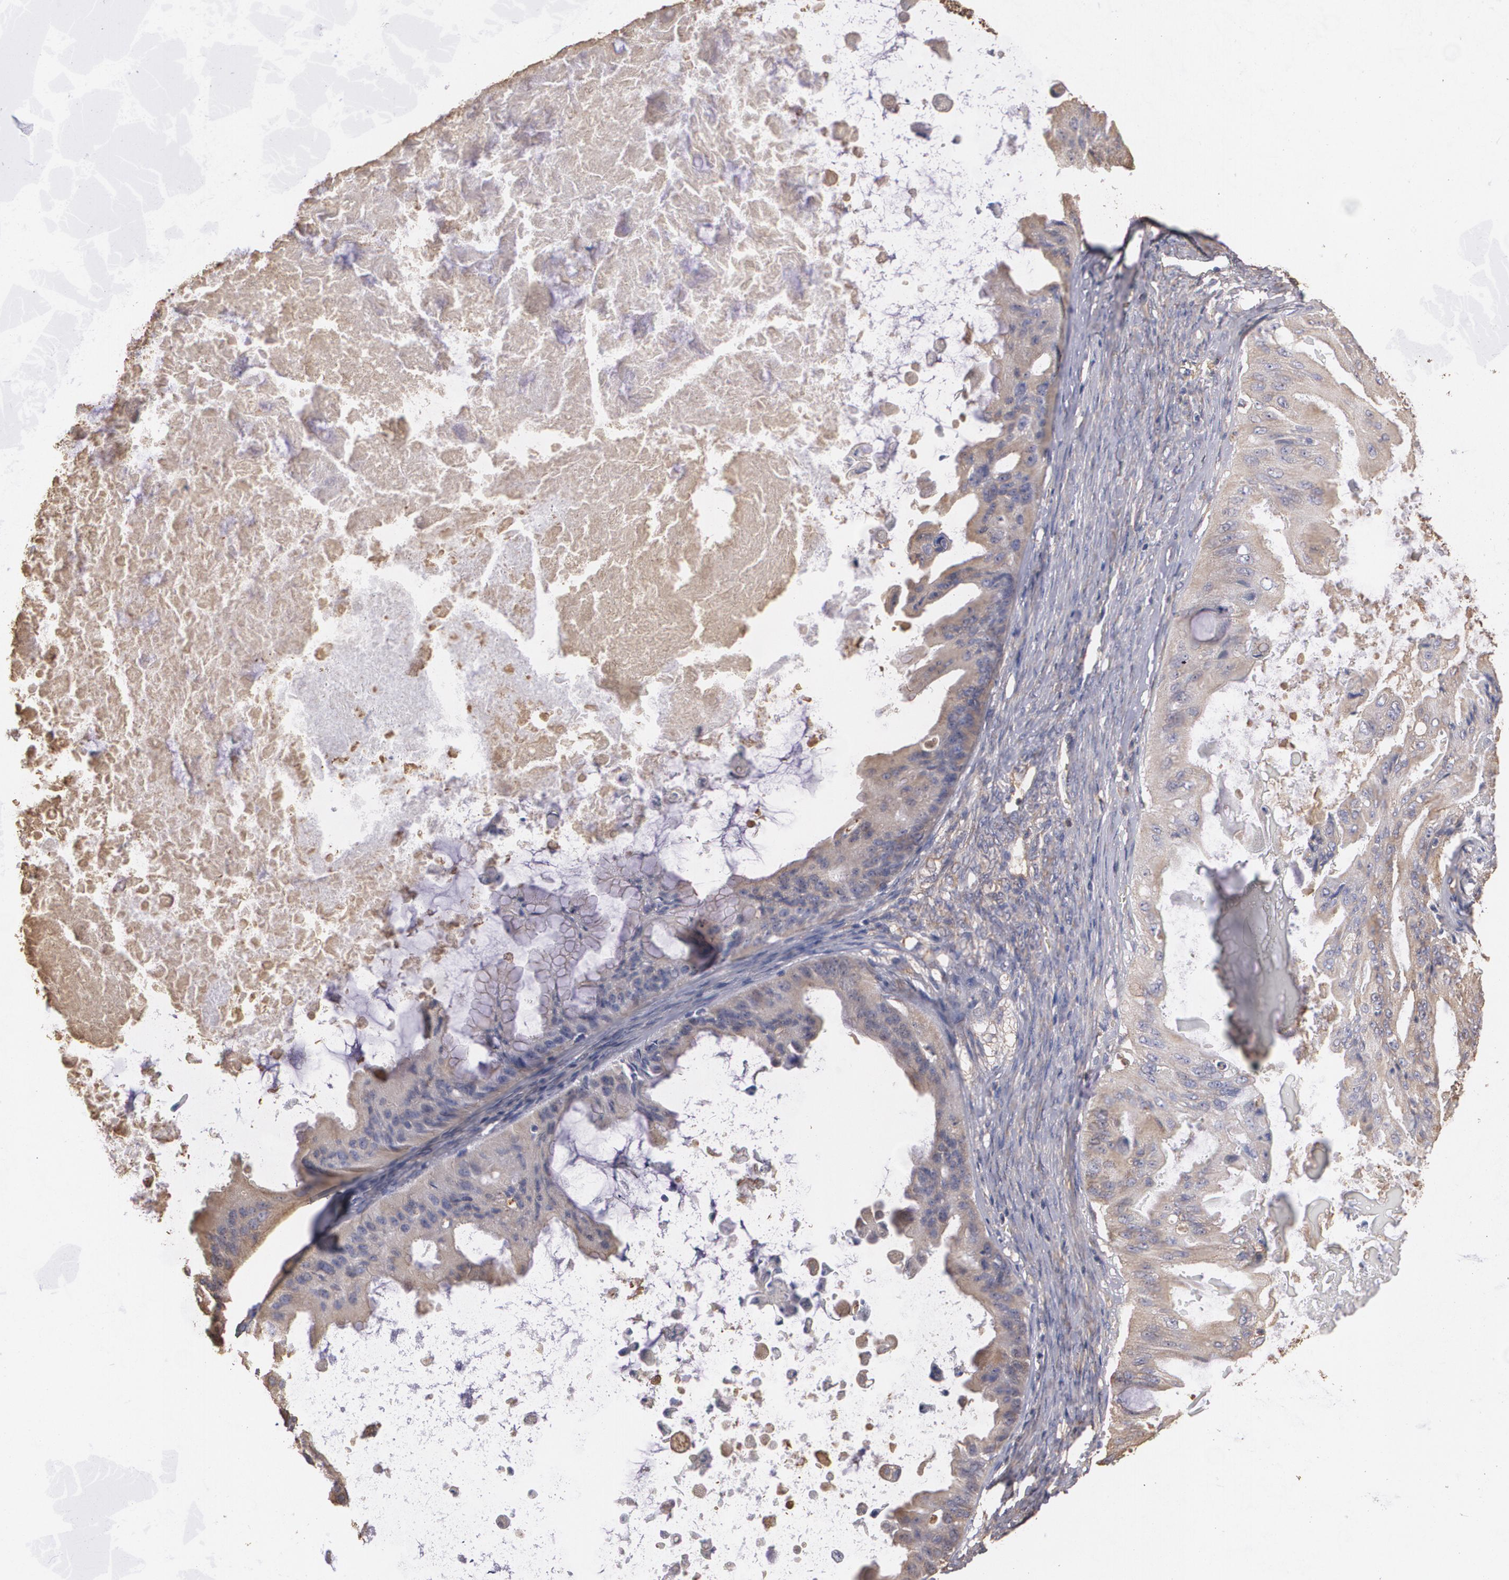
{"staining": {"intensity": "weak", "quantity": ">75%", "location": "cytoplasmic/membranous"}, "tissue": "ovarian cancer", "cell_type": "Tumor cells", "image_type": "cancer", "snomed": [{"axis": "morphology", "description": "Cystadenocarcinoma, mucinous, NOS"}, {"axis": "topography", "description": "Ovary"}], "caption": "Immunohistochemical staining of human ovarian mucinous cystadenocarcinoma reveals low levels of weak cytoplasmic/membranous expression in approximately >75% of tumor cells. (Brightfield microscopy of DAB IHC at high magnification).", "gene": "PON1", "patient": {"sex": "female", "age": 37}}